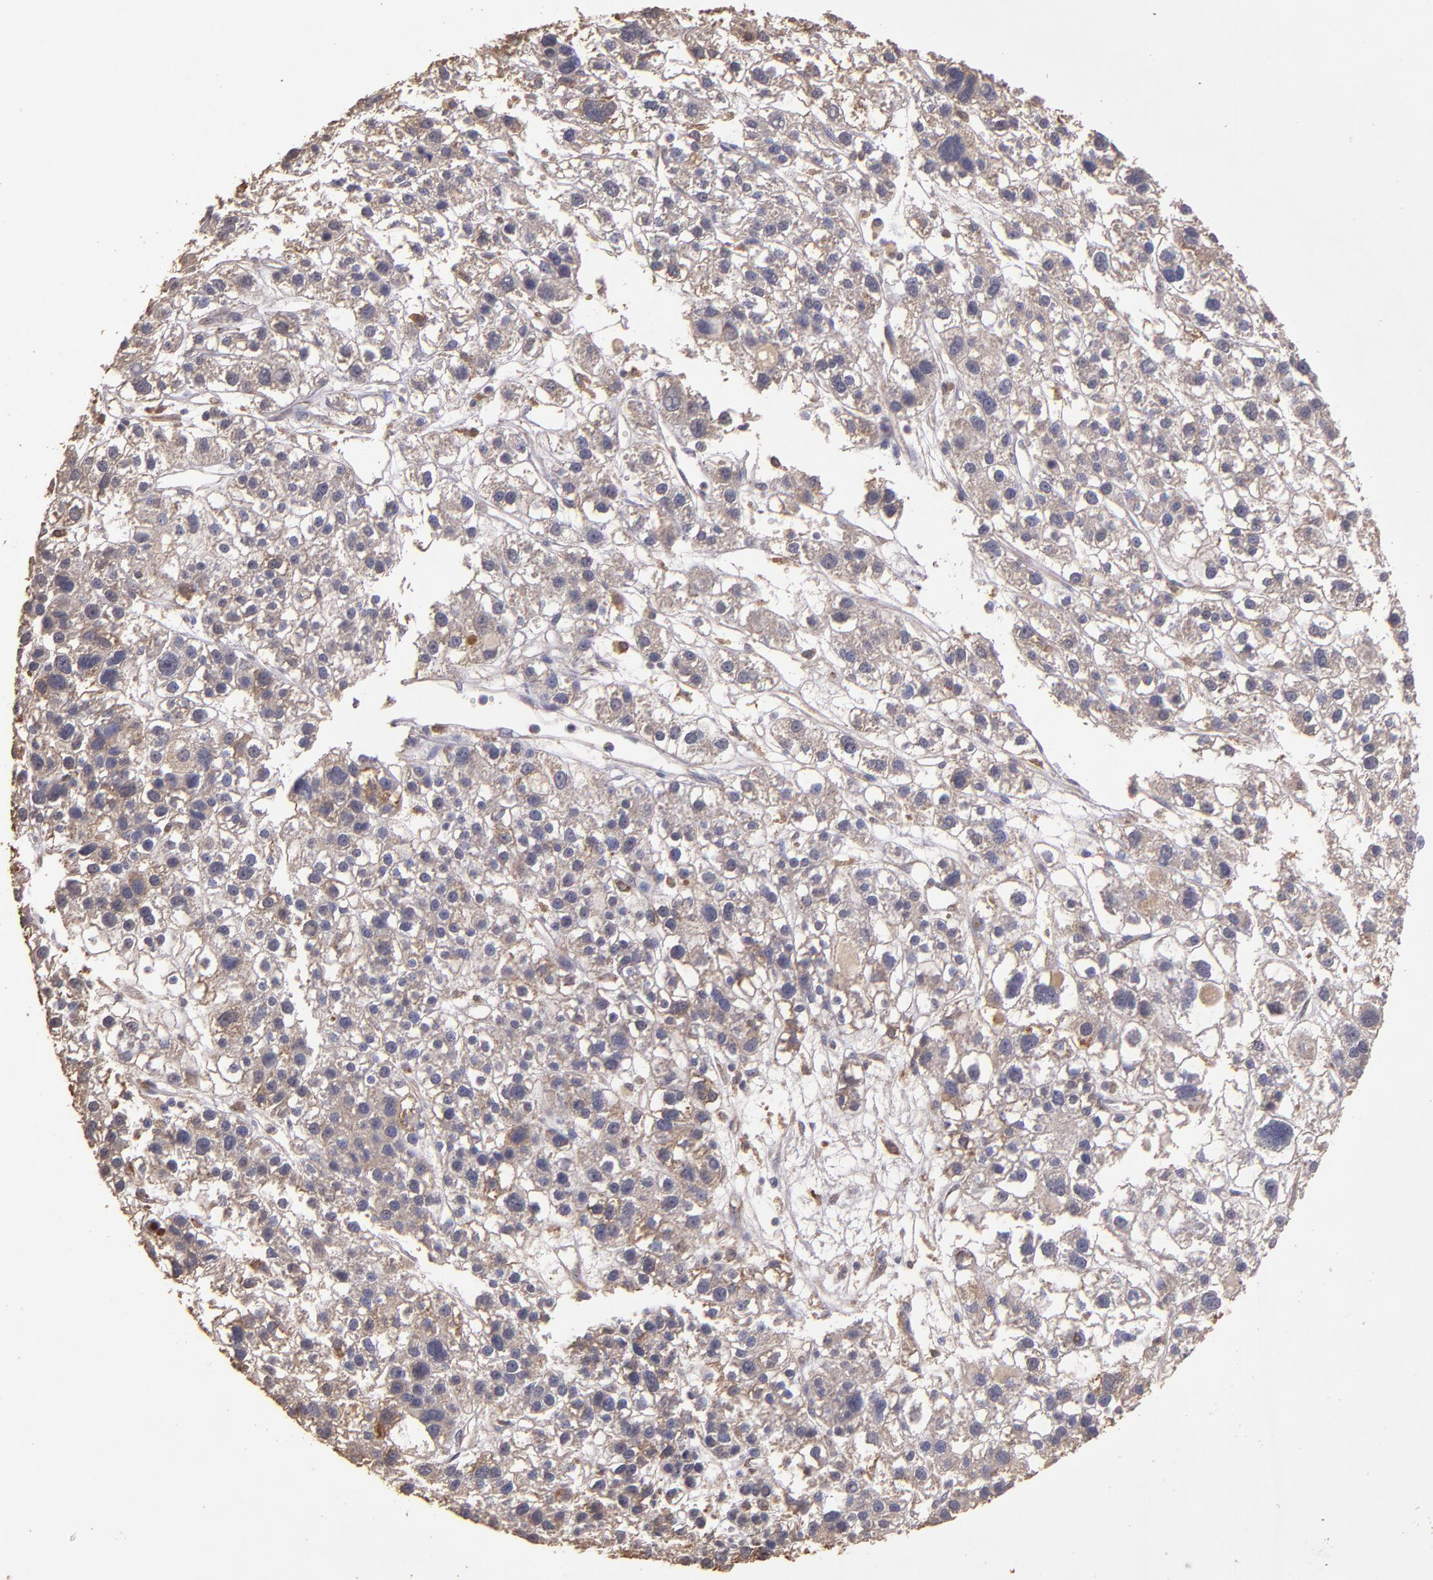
{"staining": {"intensity": "weak", "quantity": ">75%", "location": "cytoplasmic/membranous"}, "tissue": "liver cancer", "cell_type": "Tumor cells", "image_type": "cancer", "snomed": [{"axis": "morphology", "description": "Carcinoma, Hepatocellular, NOS"}, {"axis": "topography", "description": "Liver"}], "caption": "Liver cancer tissue exhibits weak cytoplasmic/membranous positivity in approximately >75% of tumor cells", "gene": "HECTD1", "patient": {"sex": "female", "age": 85}}